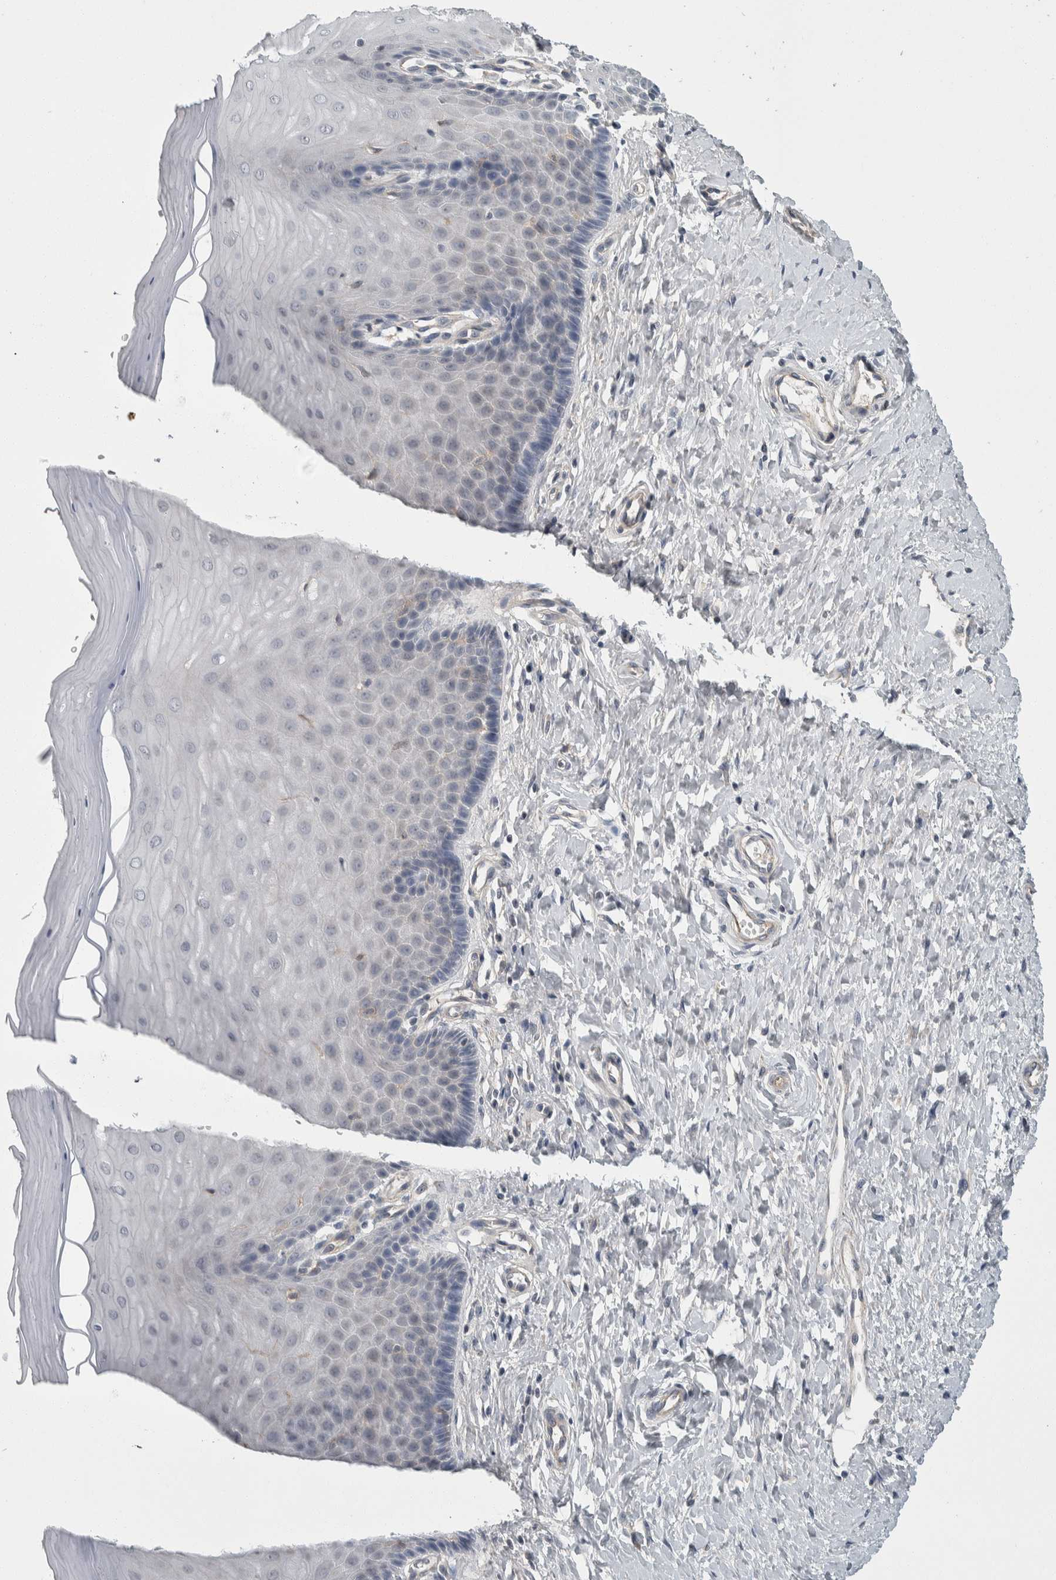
{"staining": {"intensity": "negative", "quantity": "none", "location": "none"}, "tissue": "cervix", "cell_type": "Glandular cells", "image_type": "normal", "snomed": [{"axis": "morphology", "description": "Normal tissue, NOS"}, {"axis": "topography", "description": "Cervix"}], "caption": "DAB (3,3'-diaminobenzidine) immunohistochemical staining of benign cervix displays no significant expression in glandular cells. Brightfield microscopy of IHC stained with DAB (3,3'-diaminobenzidine) (brown) and hematoxylin (blue), captured at high magnification.", "gene": "KCNJ3", "patient": {"sex": "female", "age": 55}}